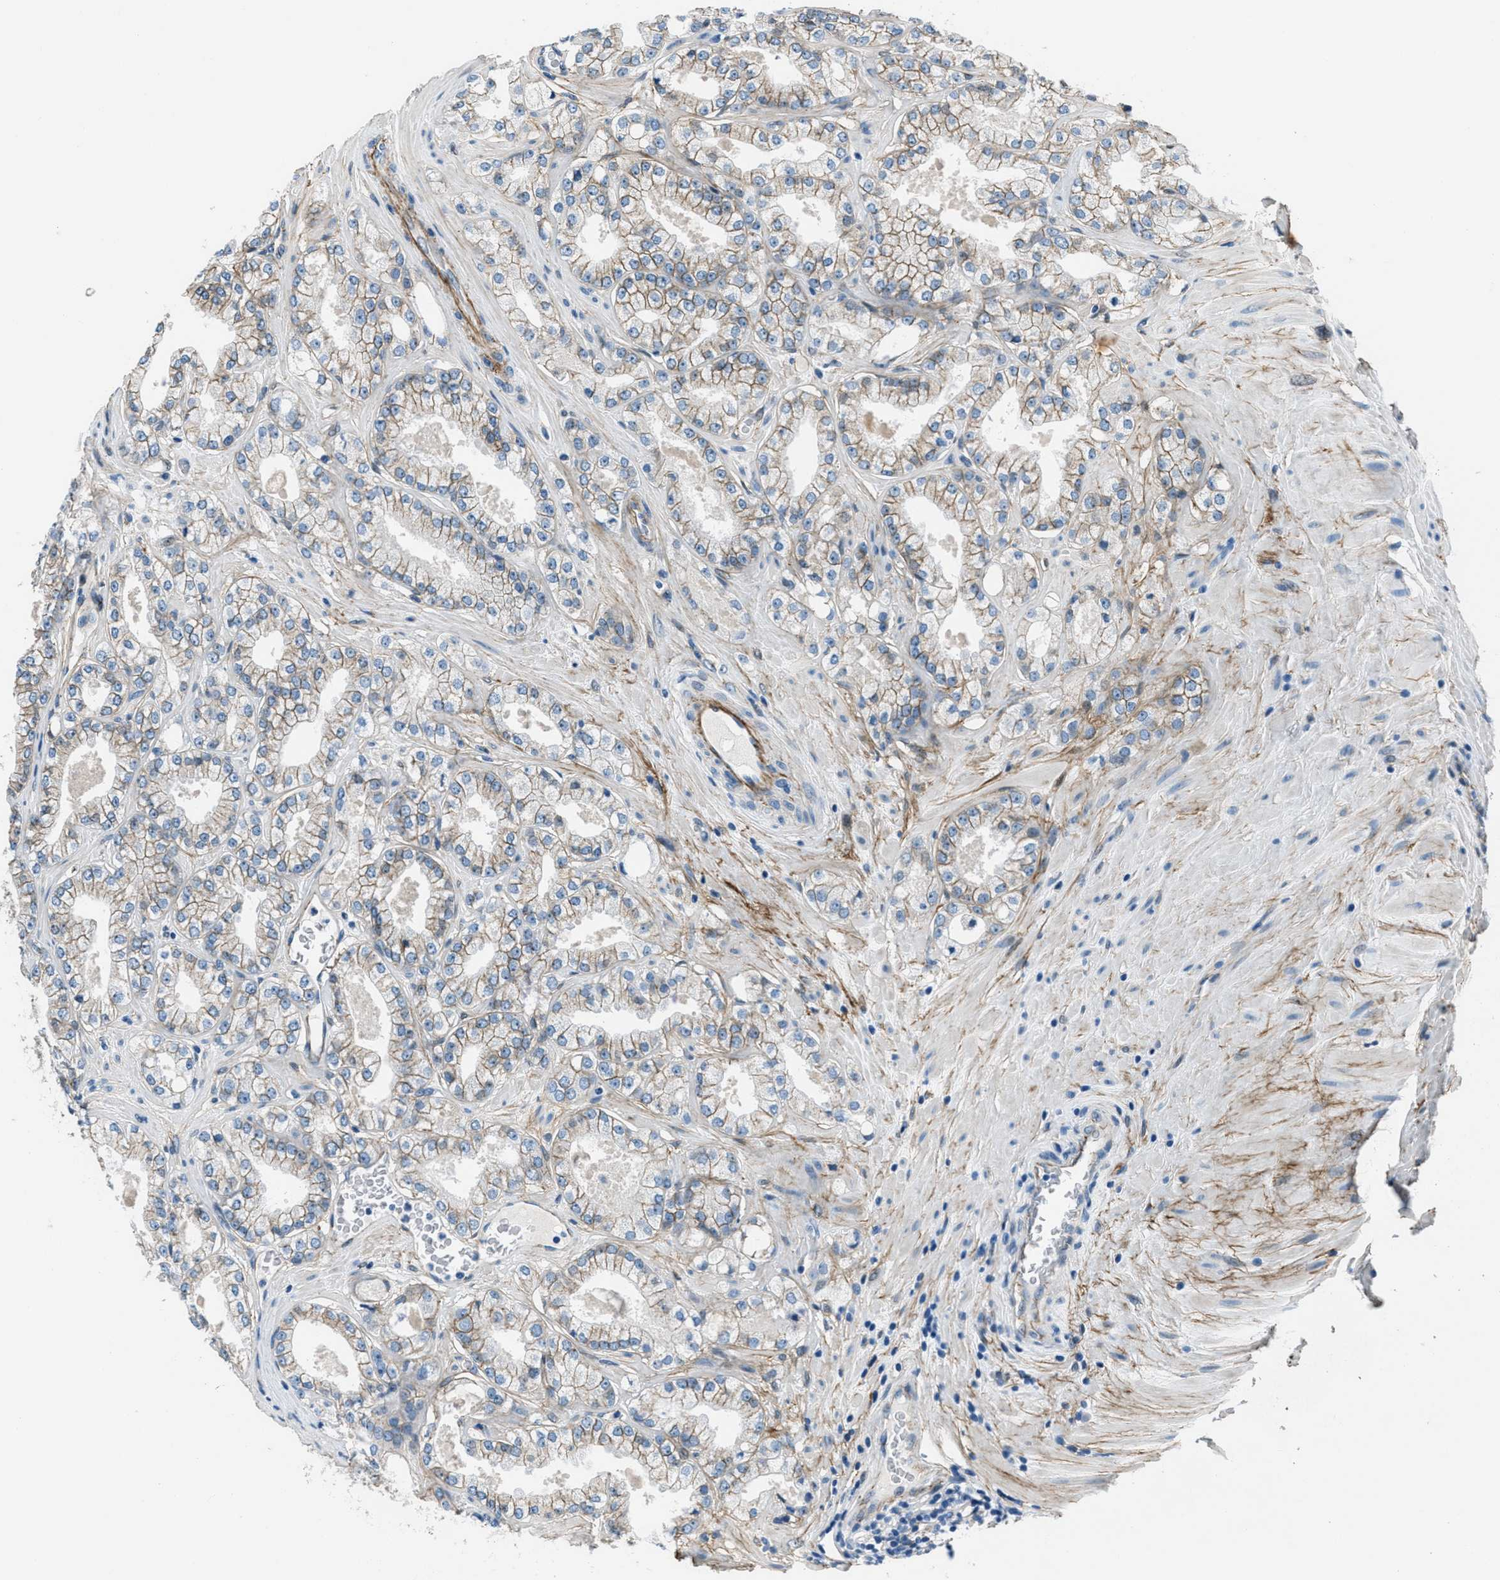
{"staining": {"intensity": "moderate", "quantity": "25%-75%", "location": "cytoplasmic/membranous"}, "tissue": "prostate cancer", "cell_type": "Tumor cells", "image_type": "cancer", "snomed": [{"axis": "morphology", "description": "Adenocarcinoma, High grade"}, {"axis": "topography", "description": "Prostate"}], "caption": "High-magnification brightfield microscopy of prostate cancer stained with DAB (brown) and counterstained with hematoxylin (blue). tumor cells exhibit moderate cytoplasmic/membranous expression is appreciated in approximately25%-75% of cells.", "gene": "FBN1", "patient": {"sex": "male", "age": 71}}